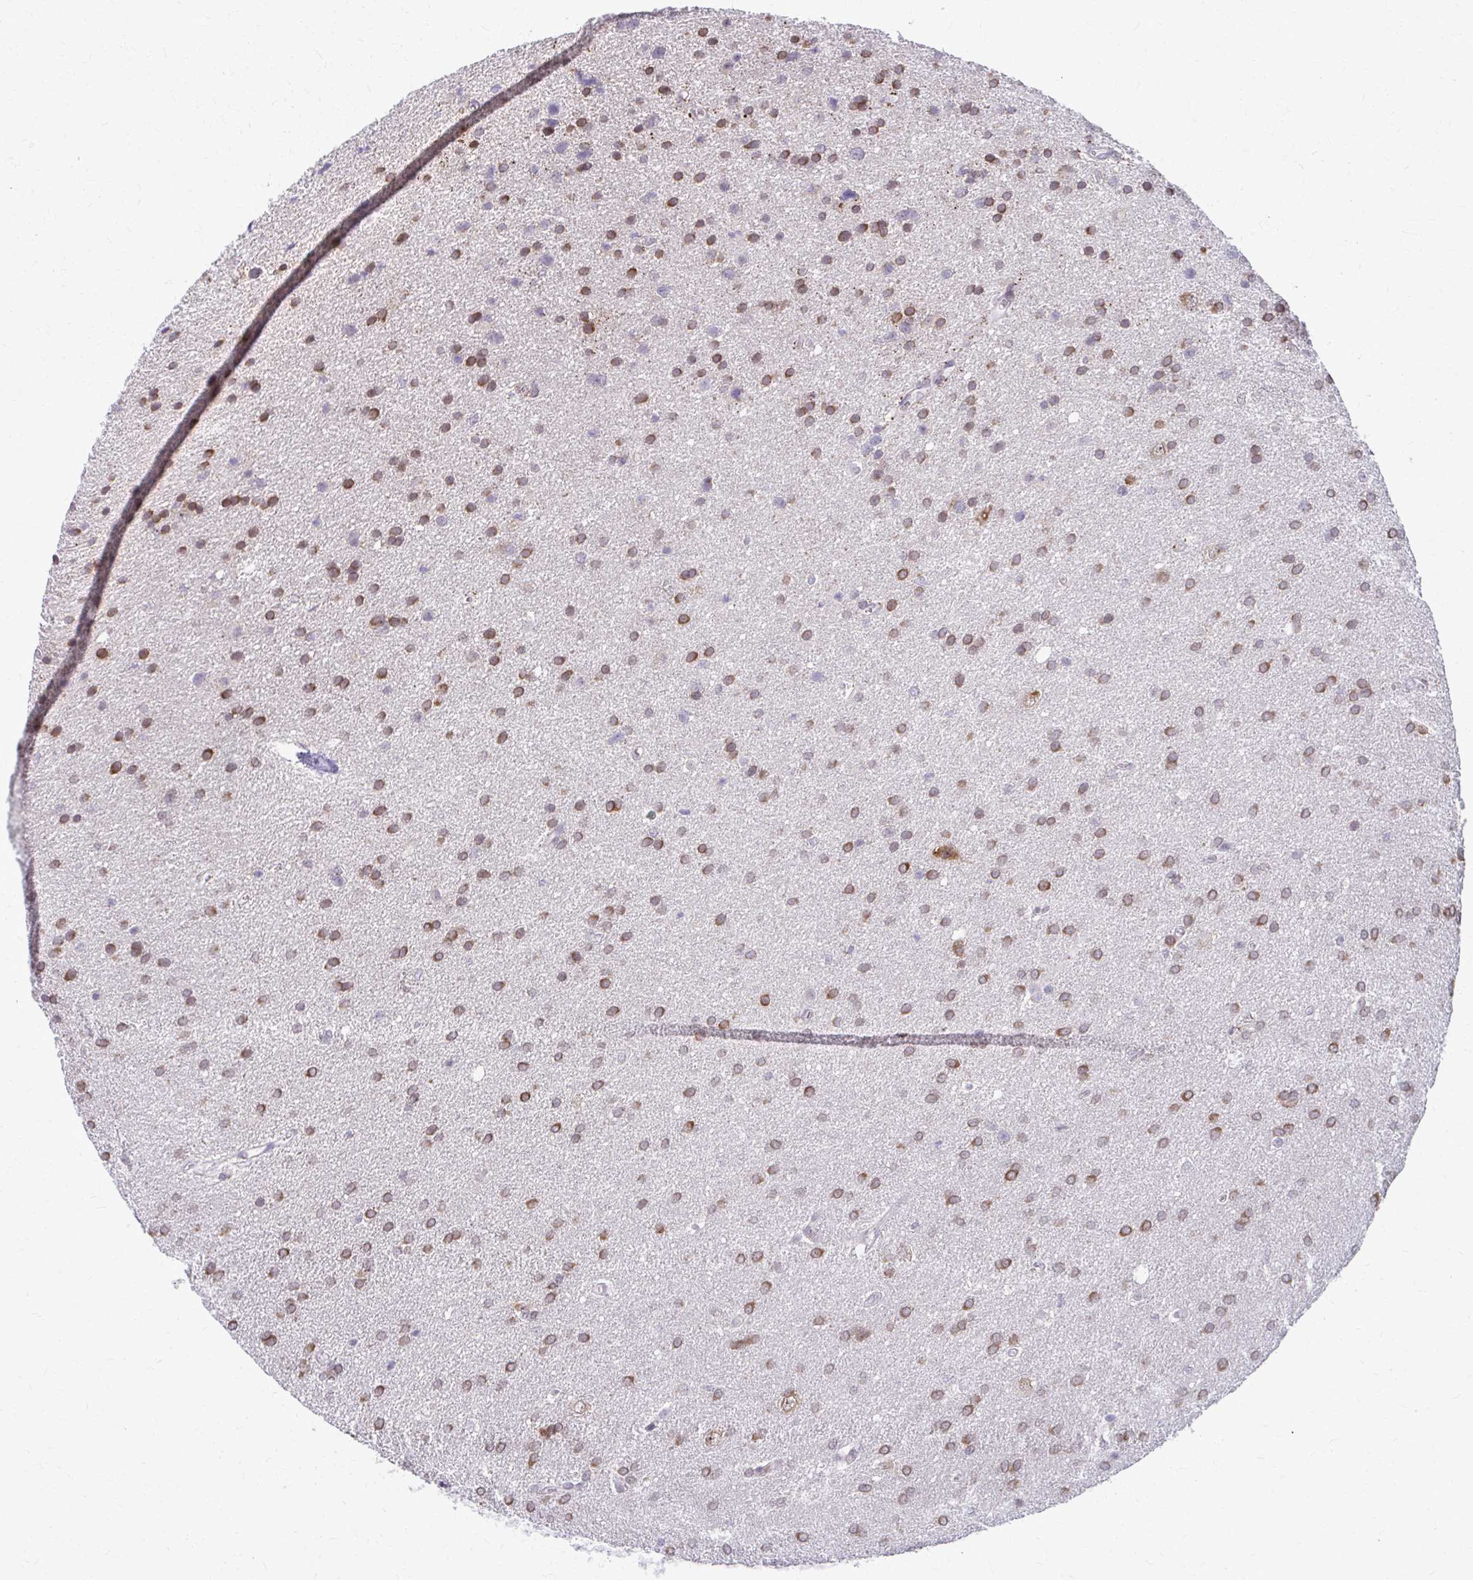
{"staining": {"intensity": "moderate", "quantity": ">75%", "location": "cytoplasmic/membranous"}, "tissue": "glioma", "cell_type": "Tumor cells", "image_type": "cancer", "snomed": [{"axis": "morphology", "description": "Glioma, malignant, Low grade"}, {"axis": "topography", "description": "Brain"}], "caption": "Immunohistochemical staining of human glioma displays moderate cytoplasmic/membranous protein staining in approximately >75% of tumor cells.", "gene": "MAF1", "patient": {"sex": "female", "age": 54}}